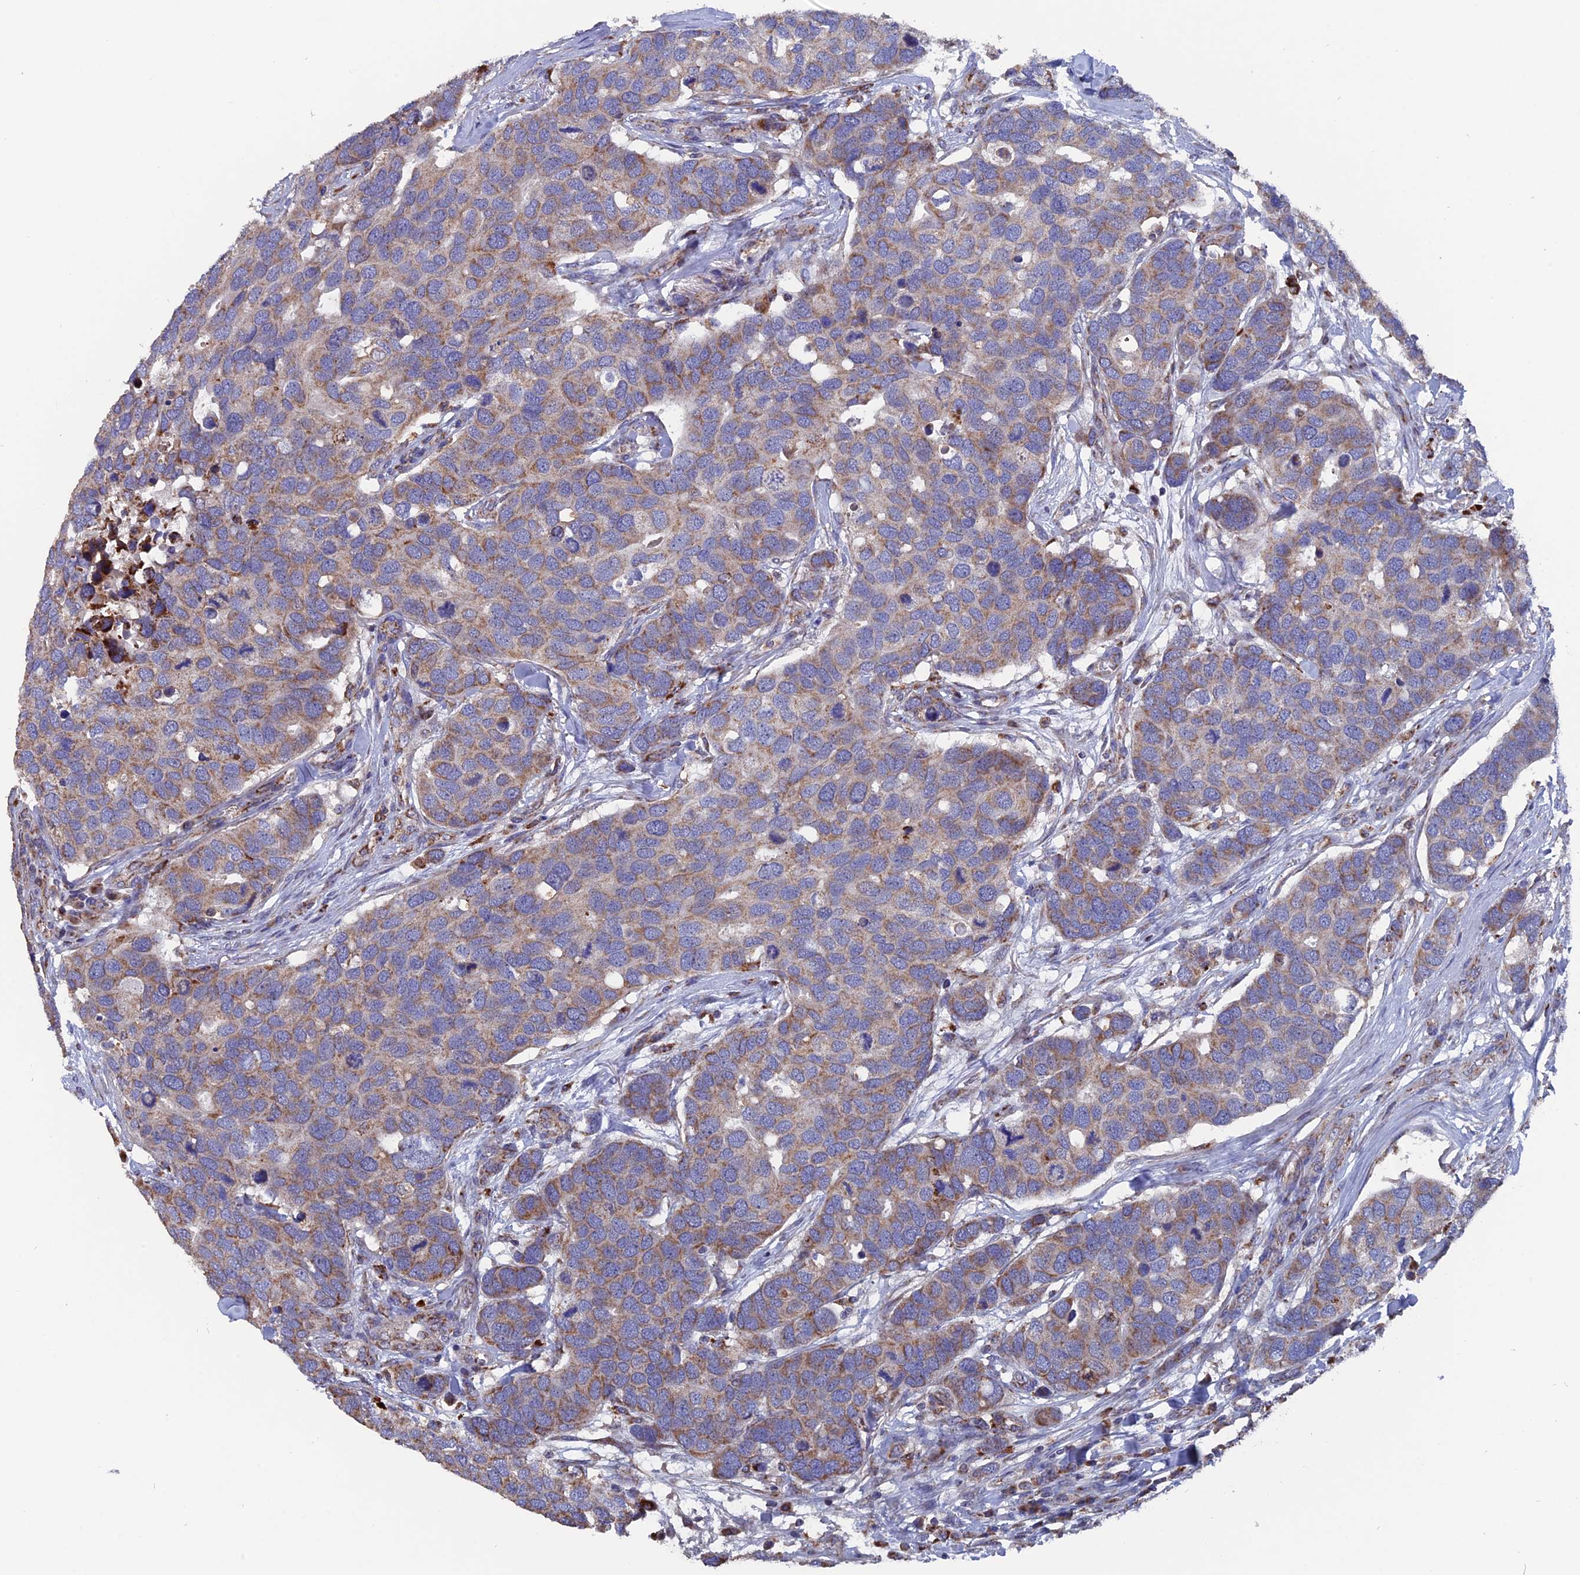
{"staining": {"intensity": "moderate", "quantity": "<25%", "location": "cytoplasmic/membranous"}, "tissue": "breast cancer", "cell_type": "Tumor cells", "image_type": "cancer", "snomed": [{"axis": "morphology", "description": "Duct carcinoma"}, {"axis": "topography", "description": "Breast"}], "caption": "The histopathology image shows immunohistochemical staining of breast cancer. There is moderate cytoplasmic/membranous positivity is identified in approximately <25% of tumor cells.", "gene": "TGFA", "patient": {"sex": "female", "age": 83}}